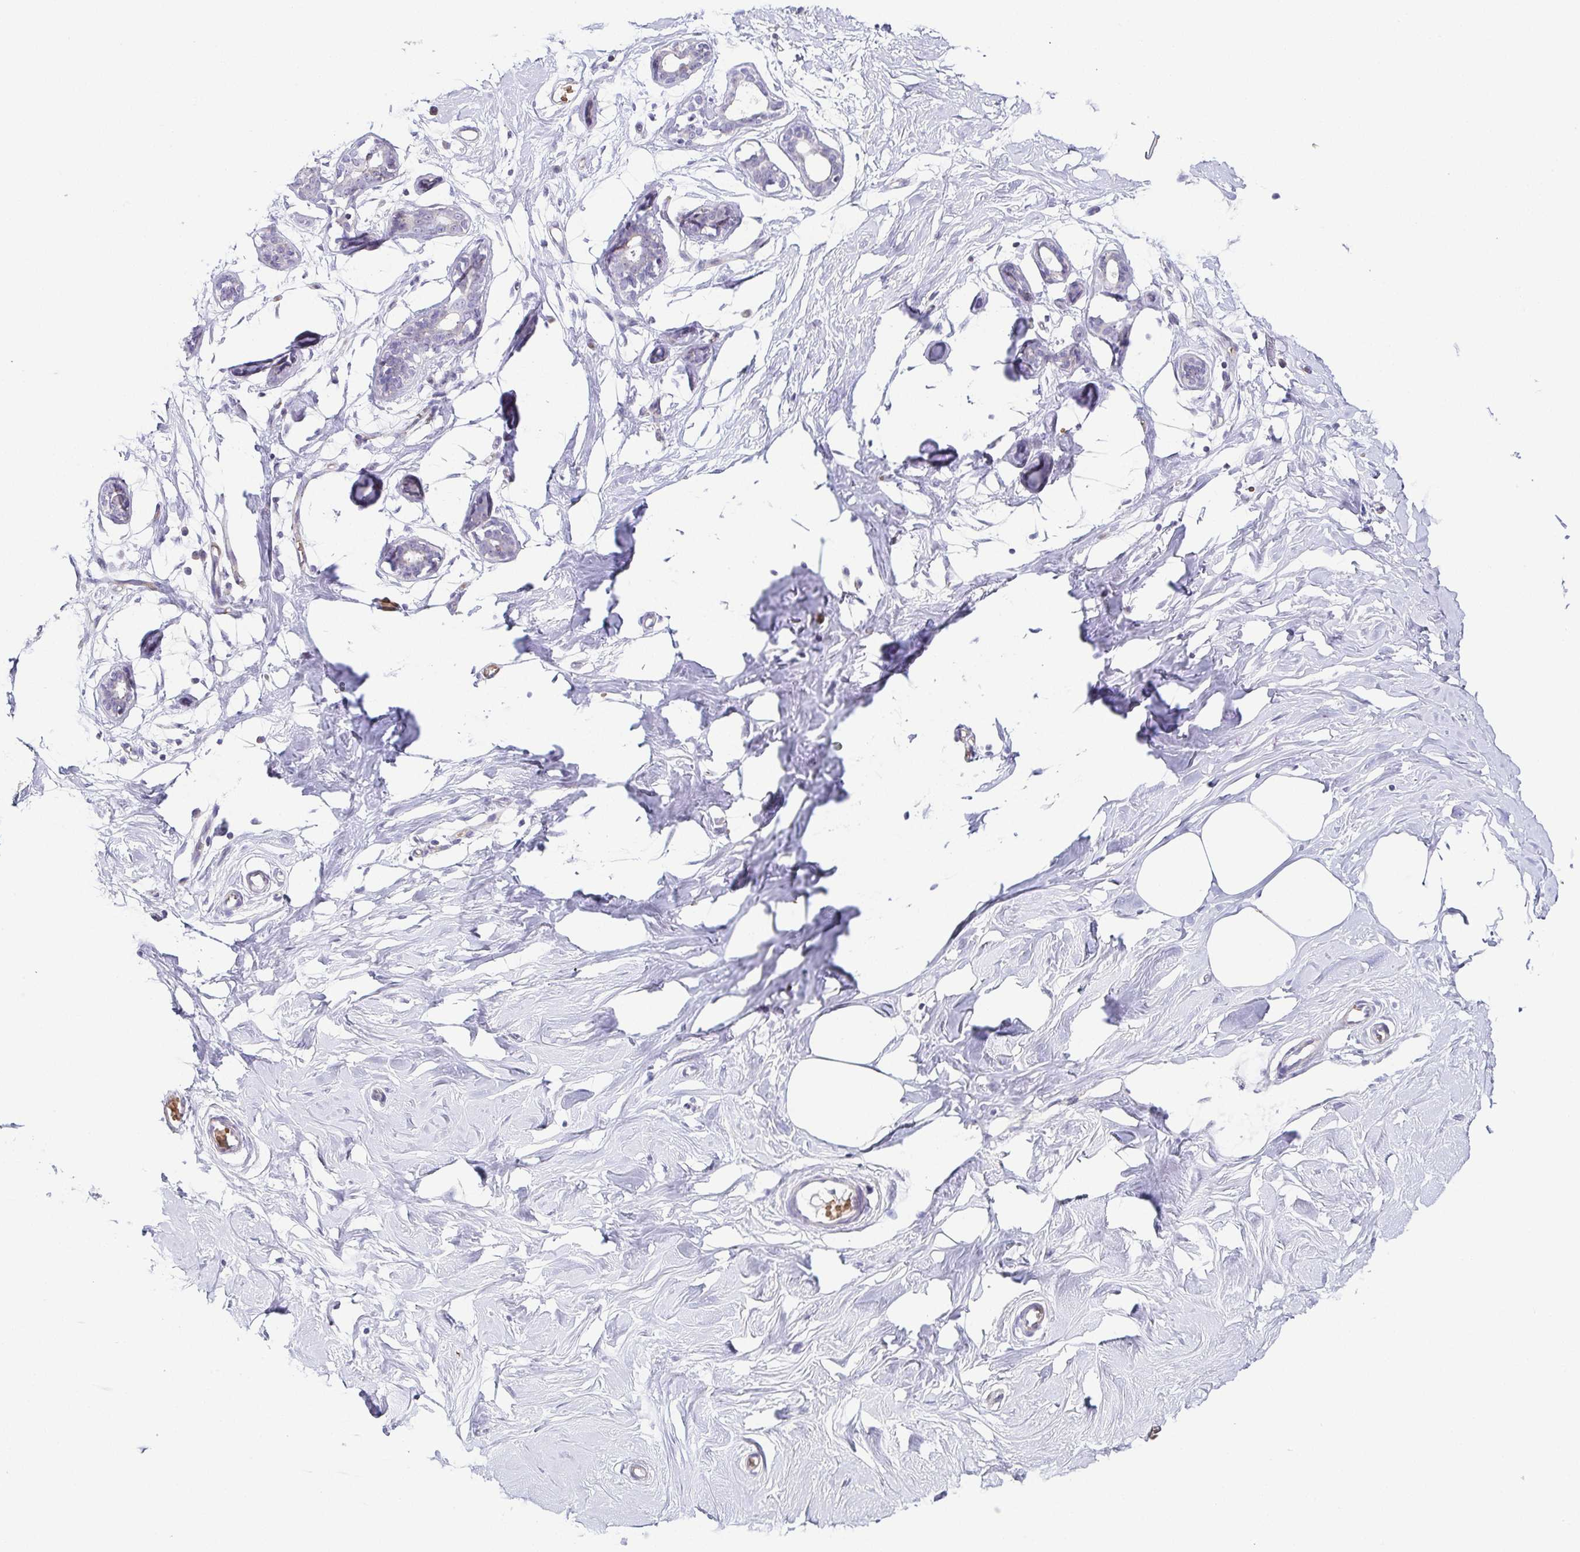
{"staining": {"intensity": "negative", "quantity": "none", "location": "none"}, "tissue": "breast", "cell_type": "Adipocytes", "image_type": "normal", "snomed": [{"axis": "morphology", "description": "Normal tissue, NOS"}, {"axis": "topography", "description": "Breast"}], "caption": "High power microscopy micrograph of an immunohistochemistry (IHC) histopathology image of unremarkable breast, revealing no significant expression in adipocytes.", "gene": "FAM162B", "patient": {"sex": "female", "age": 27}}